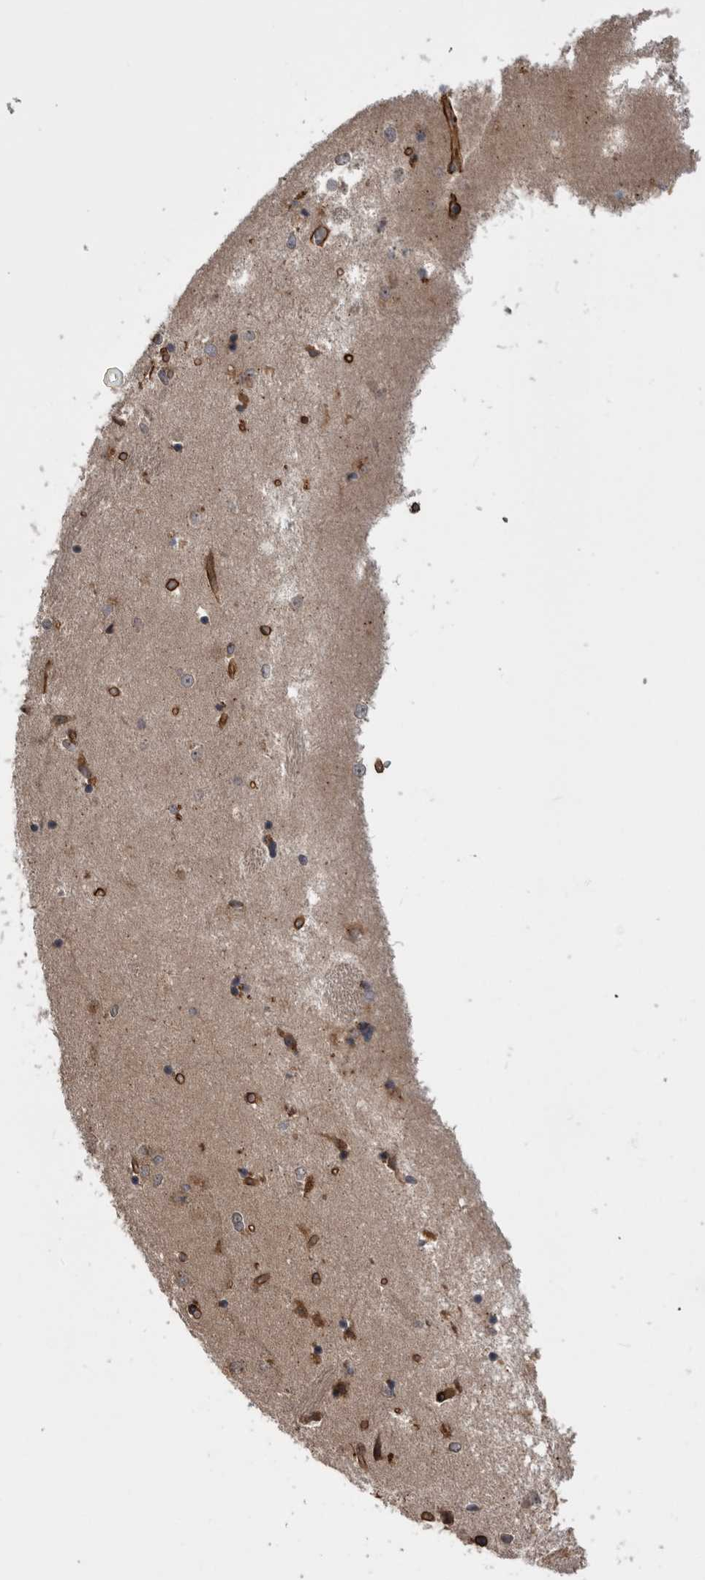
{"staining": {"intensity": "weak", "quantity": "25%-75%", "location": "cytoplasmic/membranous"}, "tissue": "caudate", "cell_type": "Glial cells", "image_type": "normal", "snomed": [{"axis": "morphology", "description": "Normal tissue, NOS"}, {"axis": "topography", "description": "Lateral ventricle wall"}], "caption": "IHC (DAB (3,3'-diaminobenzidine)) staining of normal caudate demonstrates weak cytoplasmic/membranous protein expression in approximately 25%-75% of glial cells. (brown staining indicates protein expression, while blue staining denotes nuclei).", "gene": "RAB3GAP2", "patient": {"sex": "male", "age": 45}}